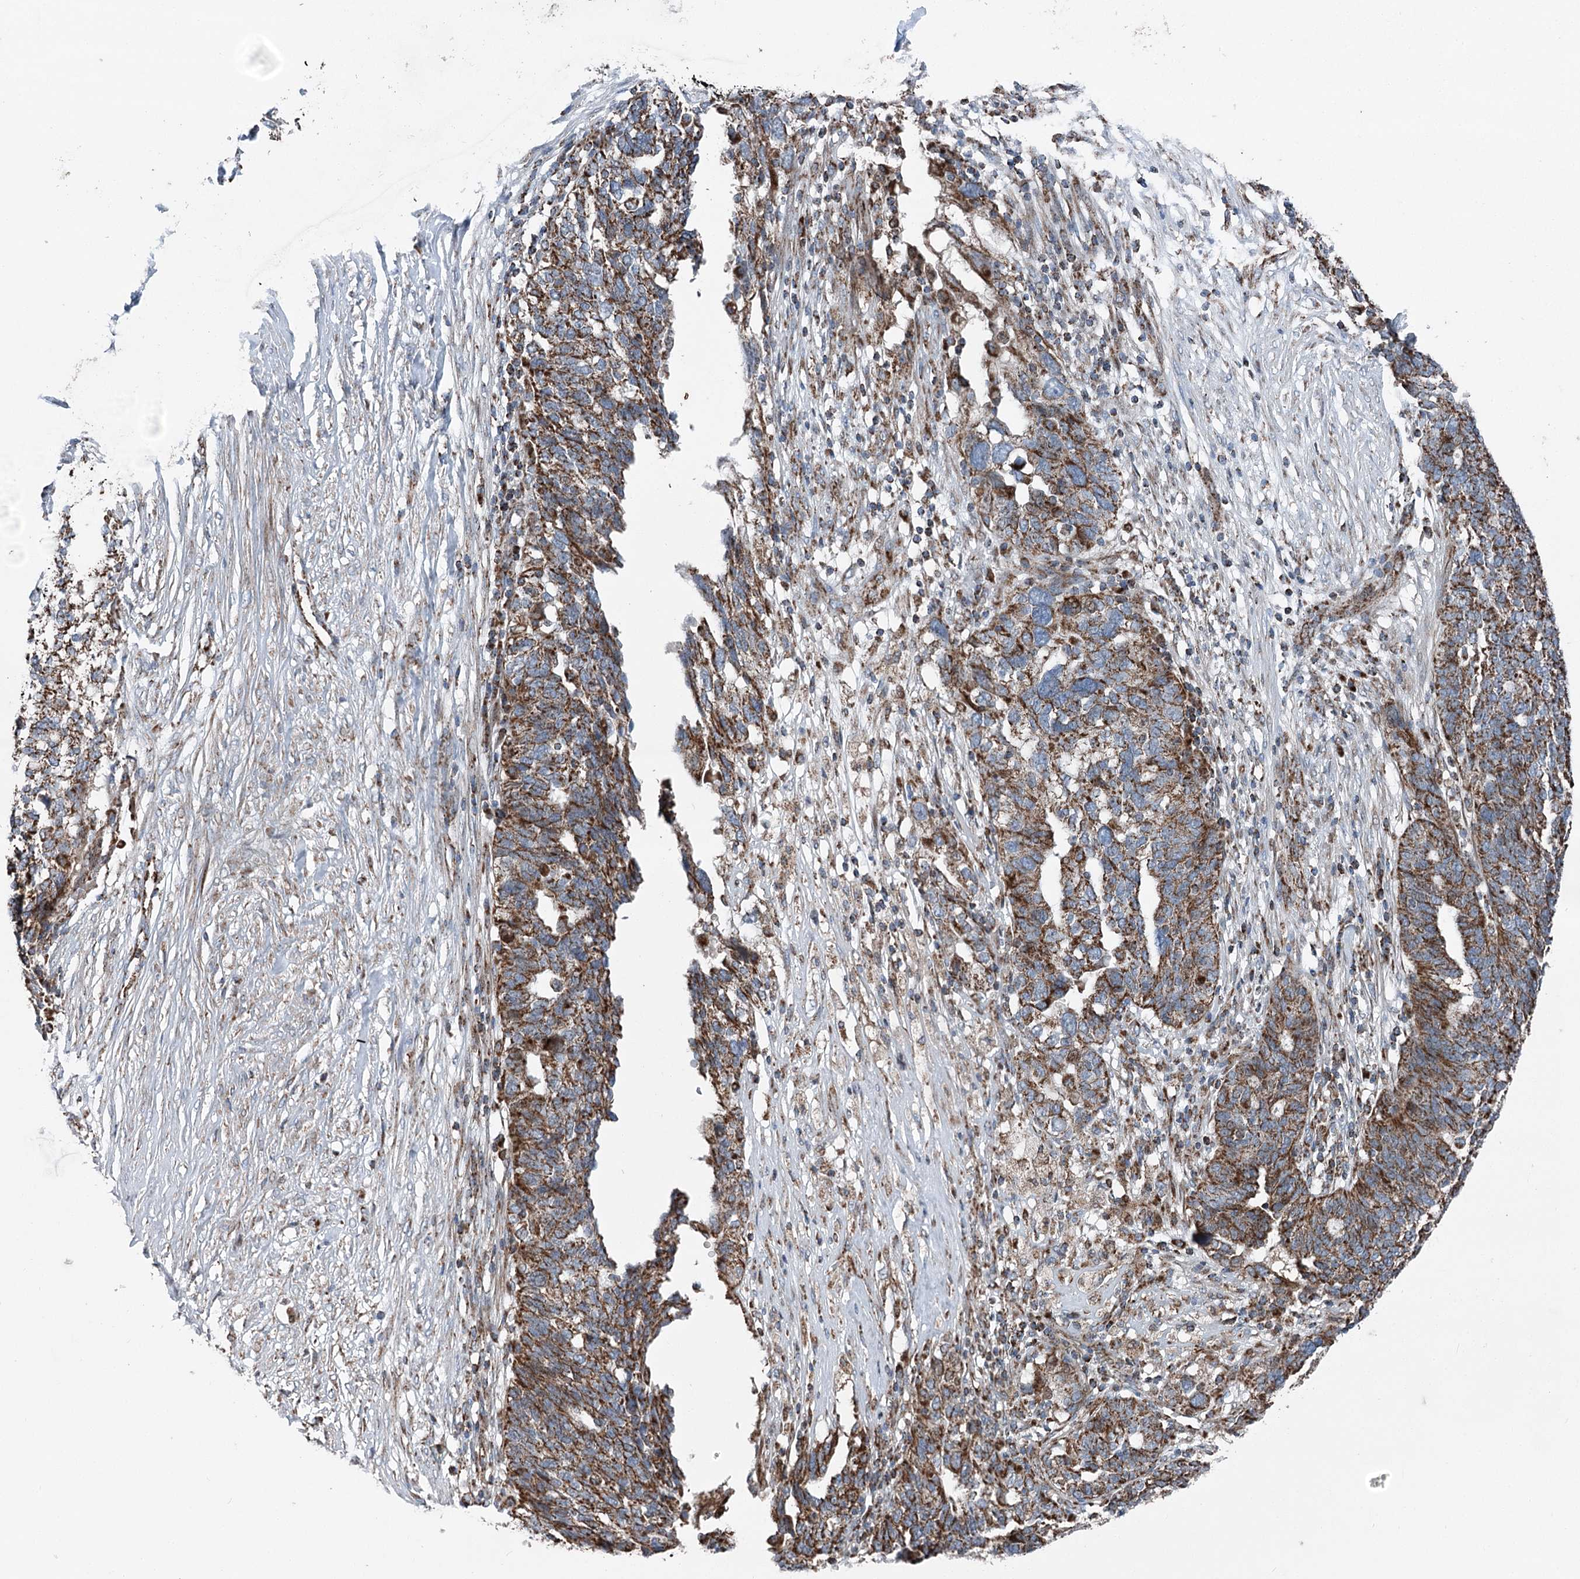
{"staining": {"intensity": "strong", "quantity": ">75%", "location": "cytoplasmic/membranous"}, "tissue": "ovarian cancer", "cell_type": "Tumor cells", "image_type": "cancer", "snomed": [{"axis": "morphology", "description": "Cystadenocarcinoma, serous, NOS"}, {"axis": "topography", "description": "Ovary"}], "caption": "Immunohistochemistry photomicrograph of ovarian cancer (serous cystadenocarcinoma) stained for a protein (brown), which shows high levels of strong cytoplasmic/membranous positivity in approximately >75% of tumor cells.", "gene": "UCN3", "patient": {"sex": "female", "age": 59}}